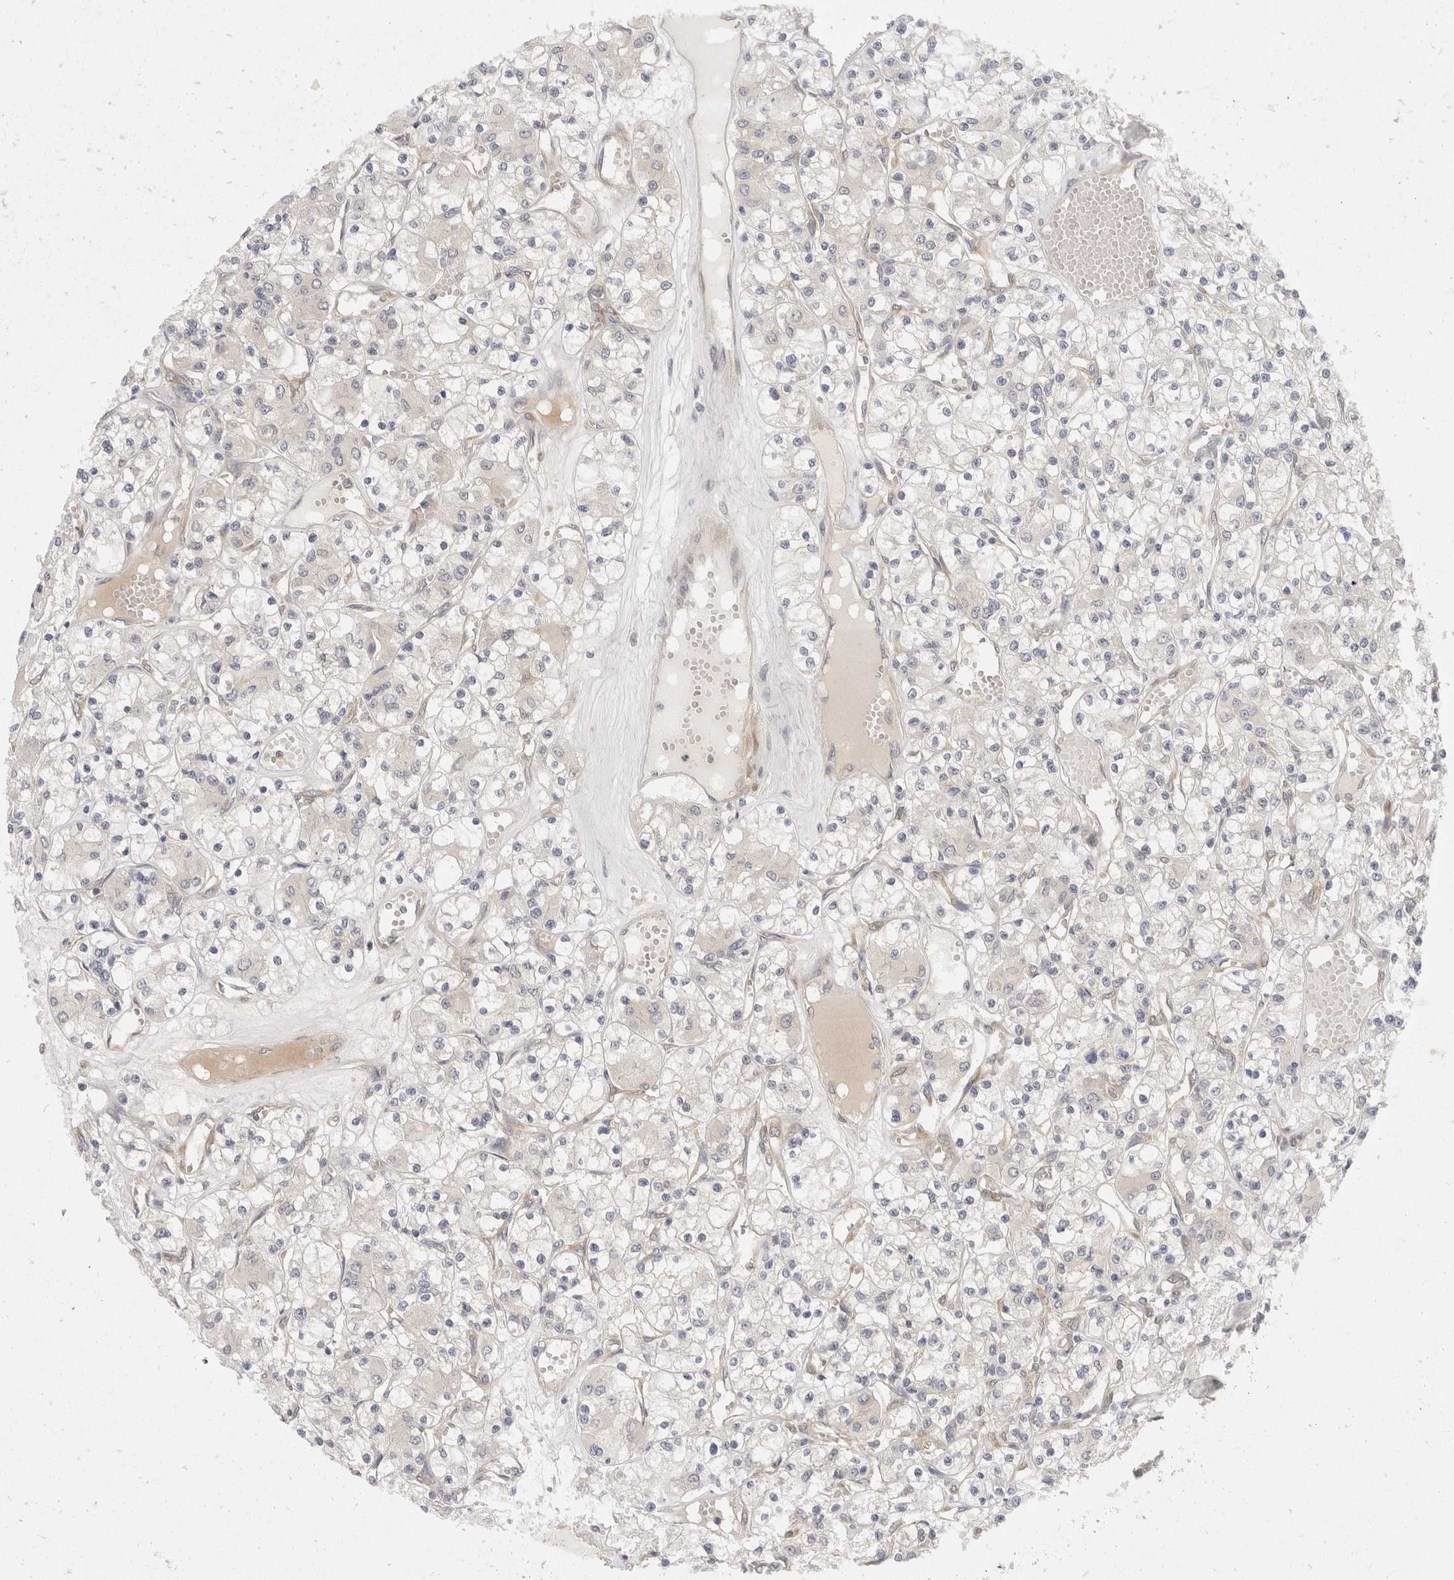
{"staining": {"intensity": "negative", "quantity": "none", "location": "none"}, "tissue": "renal cancer", "cell_type": "Tumor cells", "image_type": "cancer", "snomed": [{"axis": "morphology", "description": "Adenocarcinoma, NOS"}, {"axis": "topography", "description": "Kidney"}], "caption": "High magnification brightfield microscopy of renal cancer stained with DAB (3,3'-diaminobenzidine) (brown) and counterstained with hematoxylin (blue): tumor cells show no significant positivity.", "gene": "EIF4G3", "patient": {"sex": "female", "age": 59}}